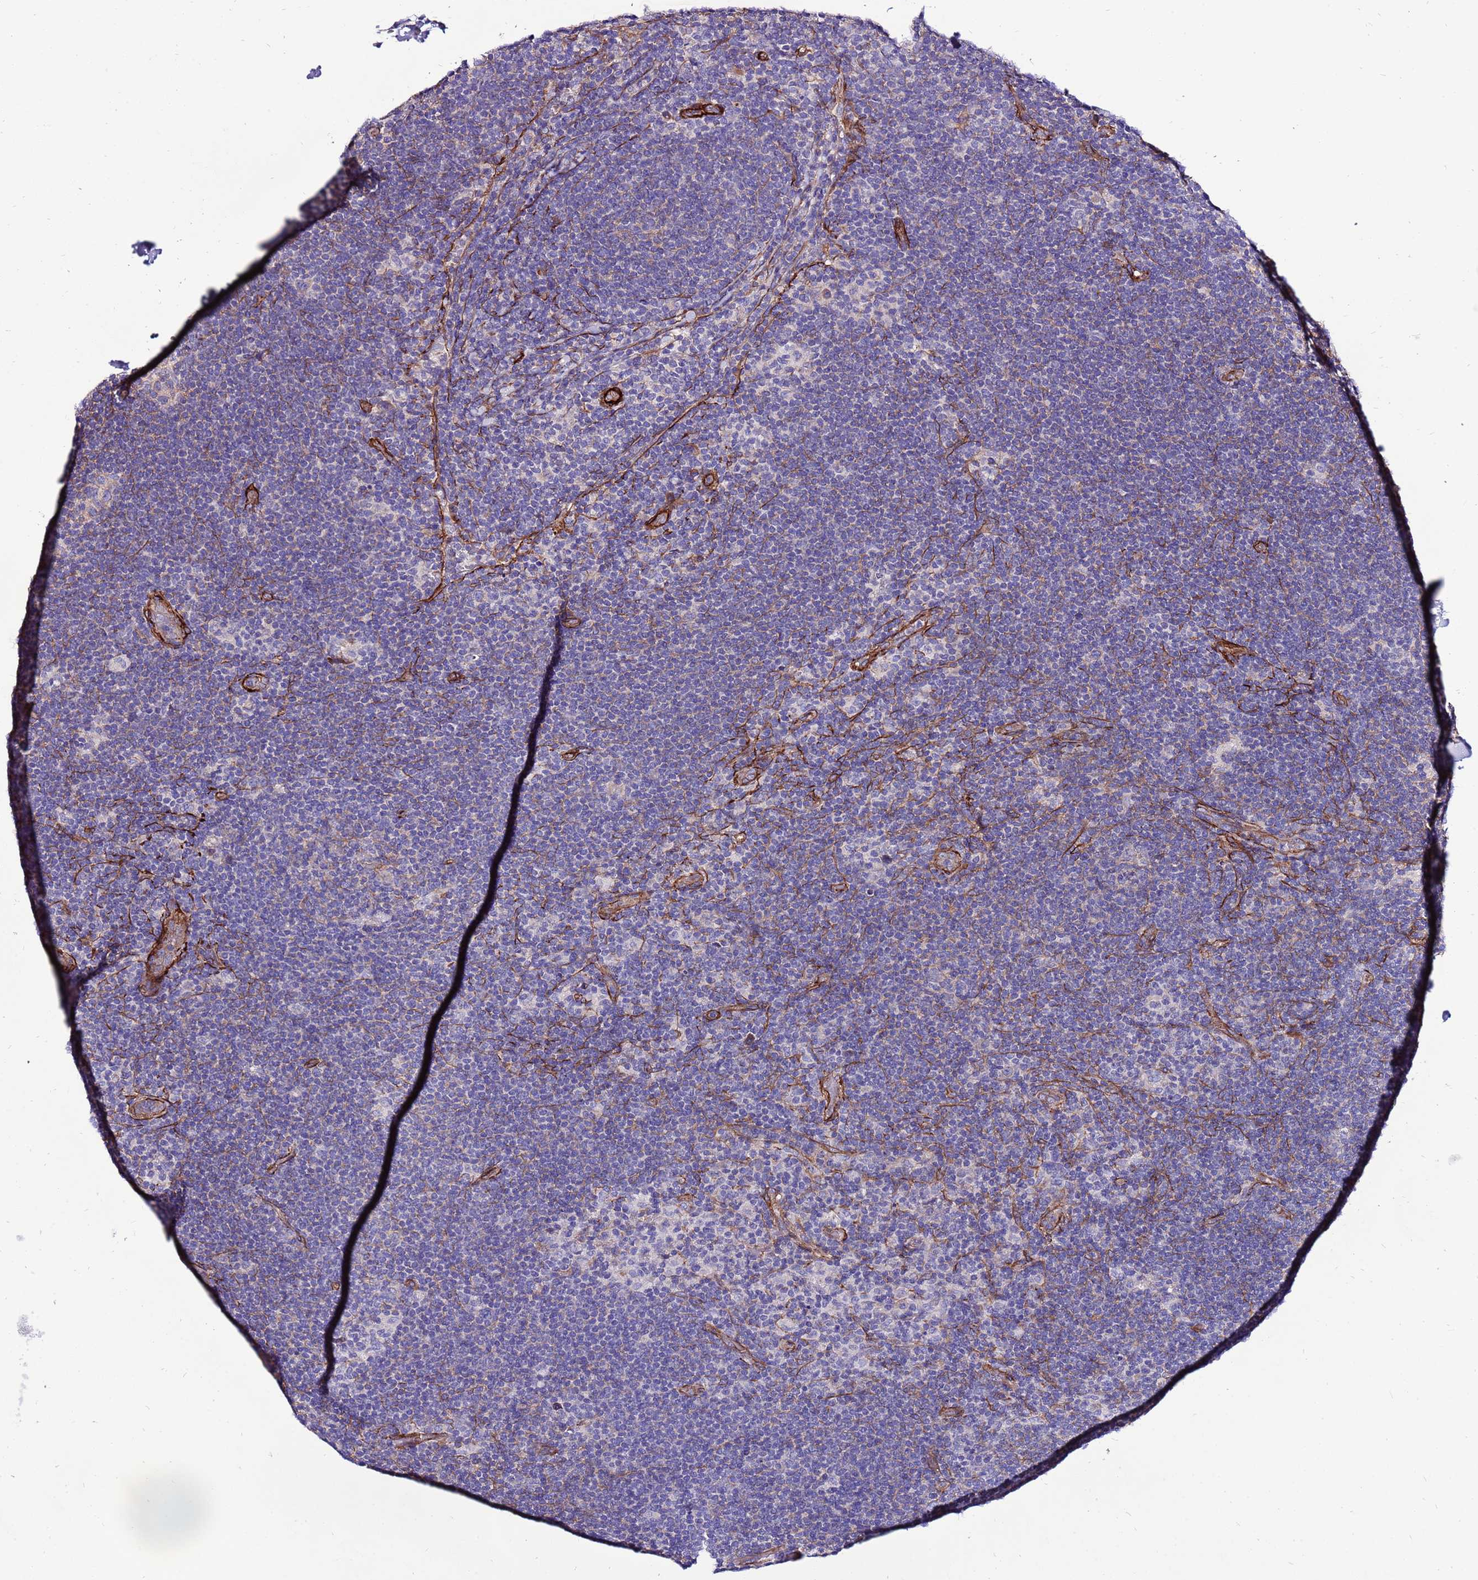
{"staining": {"intensity": "negative", "quantity": "none", "location": "none"}, "tissue": "lymphoma", "cell_type": "Tumor cells", "image_type": "cancer", "snomed": [{"axis": "morphology", "description": "Hodgkin's disease, NOS"}, {"axis": "topography", "description": "Lymph node"}], "caption": "Human lymphoma stained for a protein using immunohistochemistry (IHC) exhibits no expression in tumor cells.", "gene": "EI24", "patient": {"sex": "female", "age": 57}}